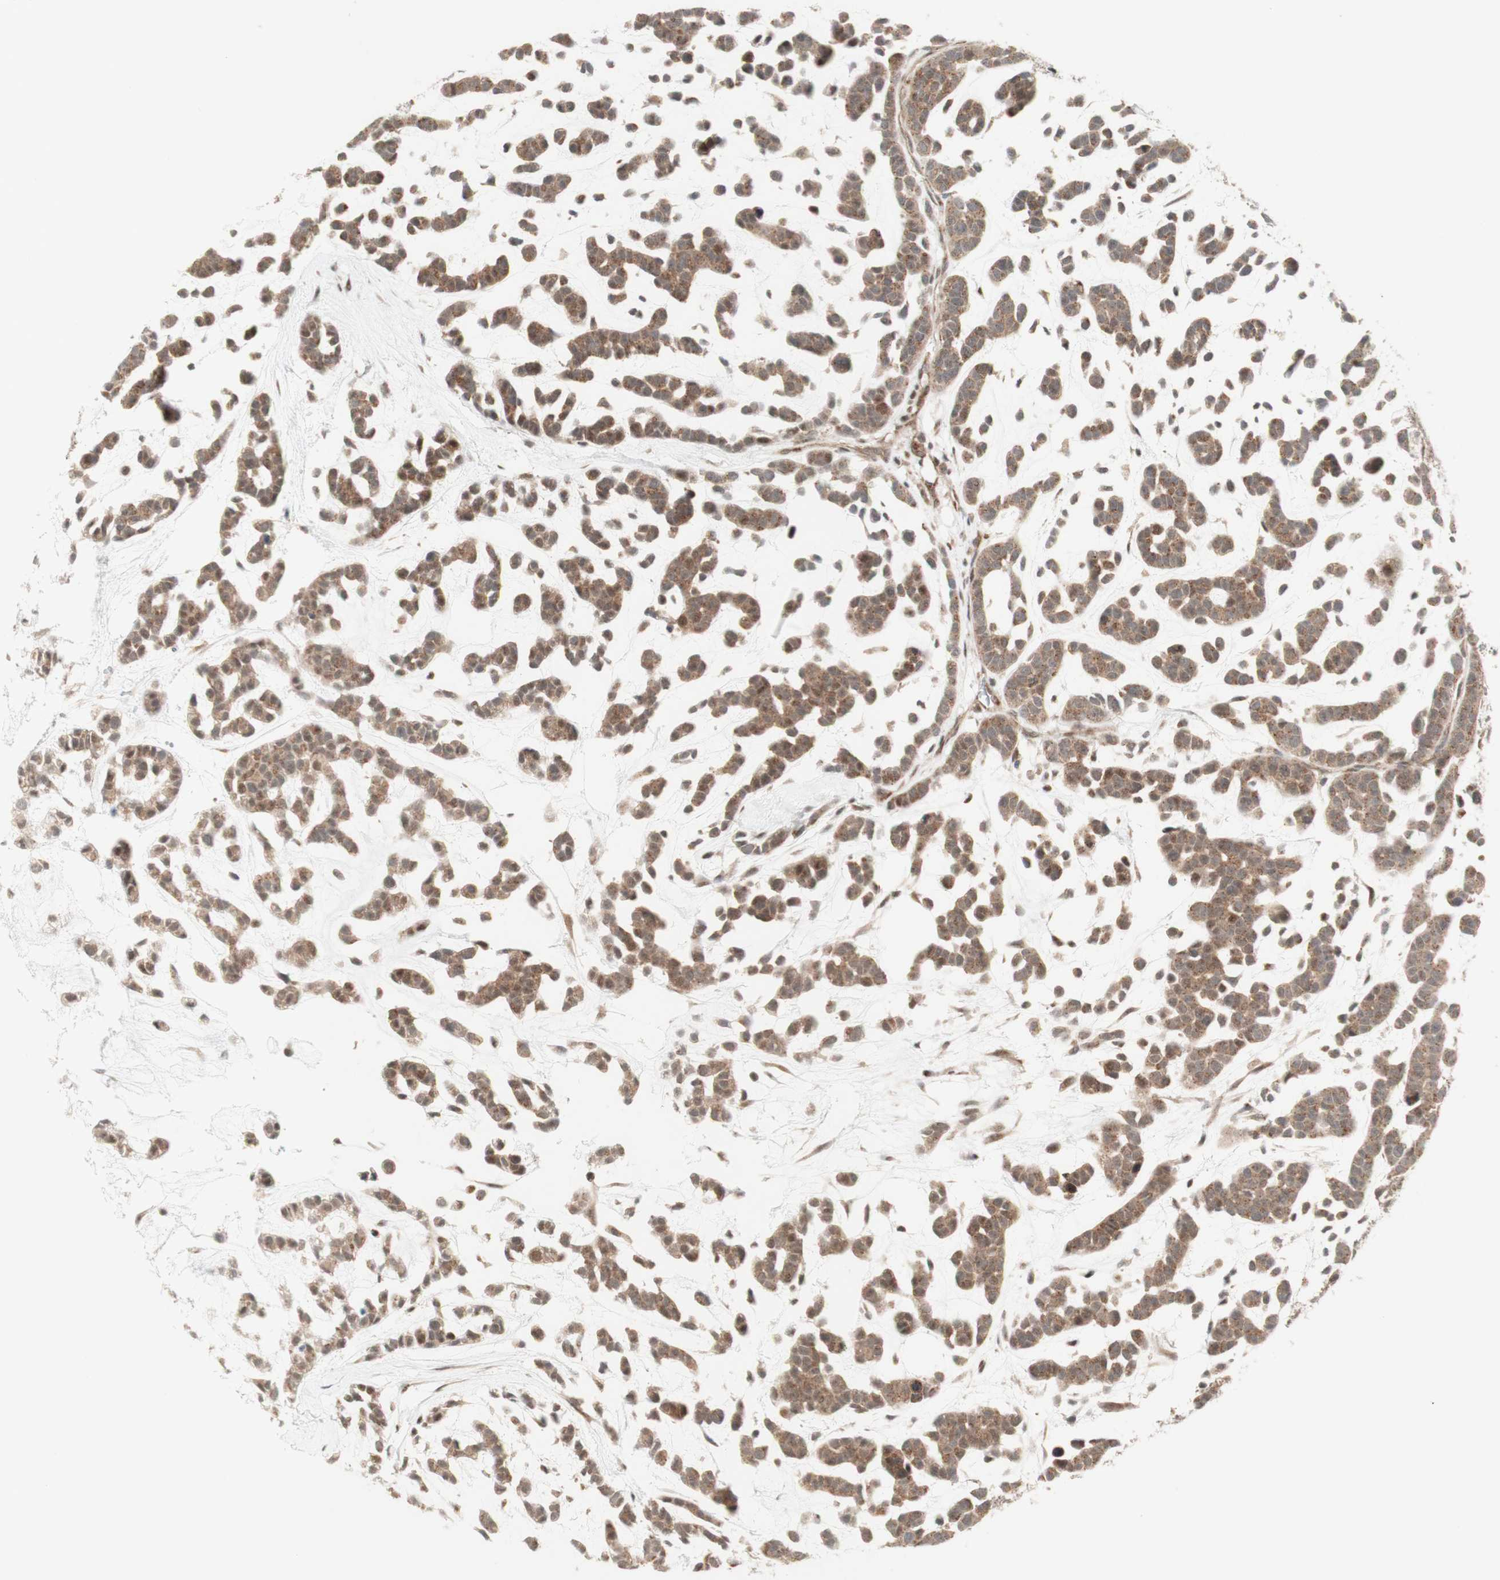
{"staining": {"intensity": "moderate", "quantity": ">75%", "location": "cytoplasmic/membranous"}, "tissue": "head and neck cancer", "cell_type": "Tumor cells", "image_type": "cancer", "snomed": [{"axis": "morphology", "description": "Adenocarcinoma, NOS"}, {"axis": "morphology", "description": "Adenoma, NOS"}, {"axis": "topography", "description": "Head-Neck"}], "caption": "This photomicrograph reveals IHC staining of human adenocarcinoma (head and neck), with medium moderate cytoplasmic/membranous staining in about >75% of tumor cells.", "gene": "CYLD", "patient": {"sex": "female", "age": 55}}